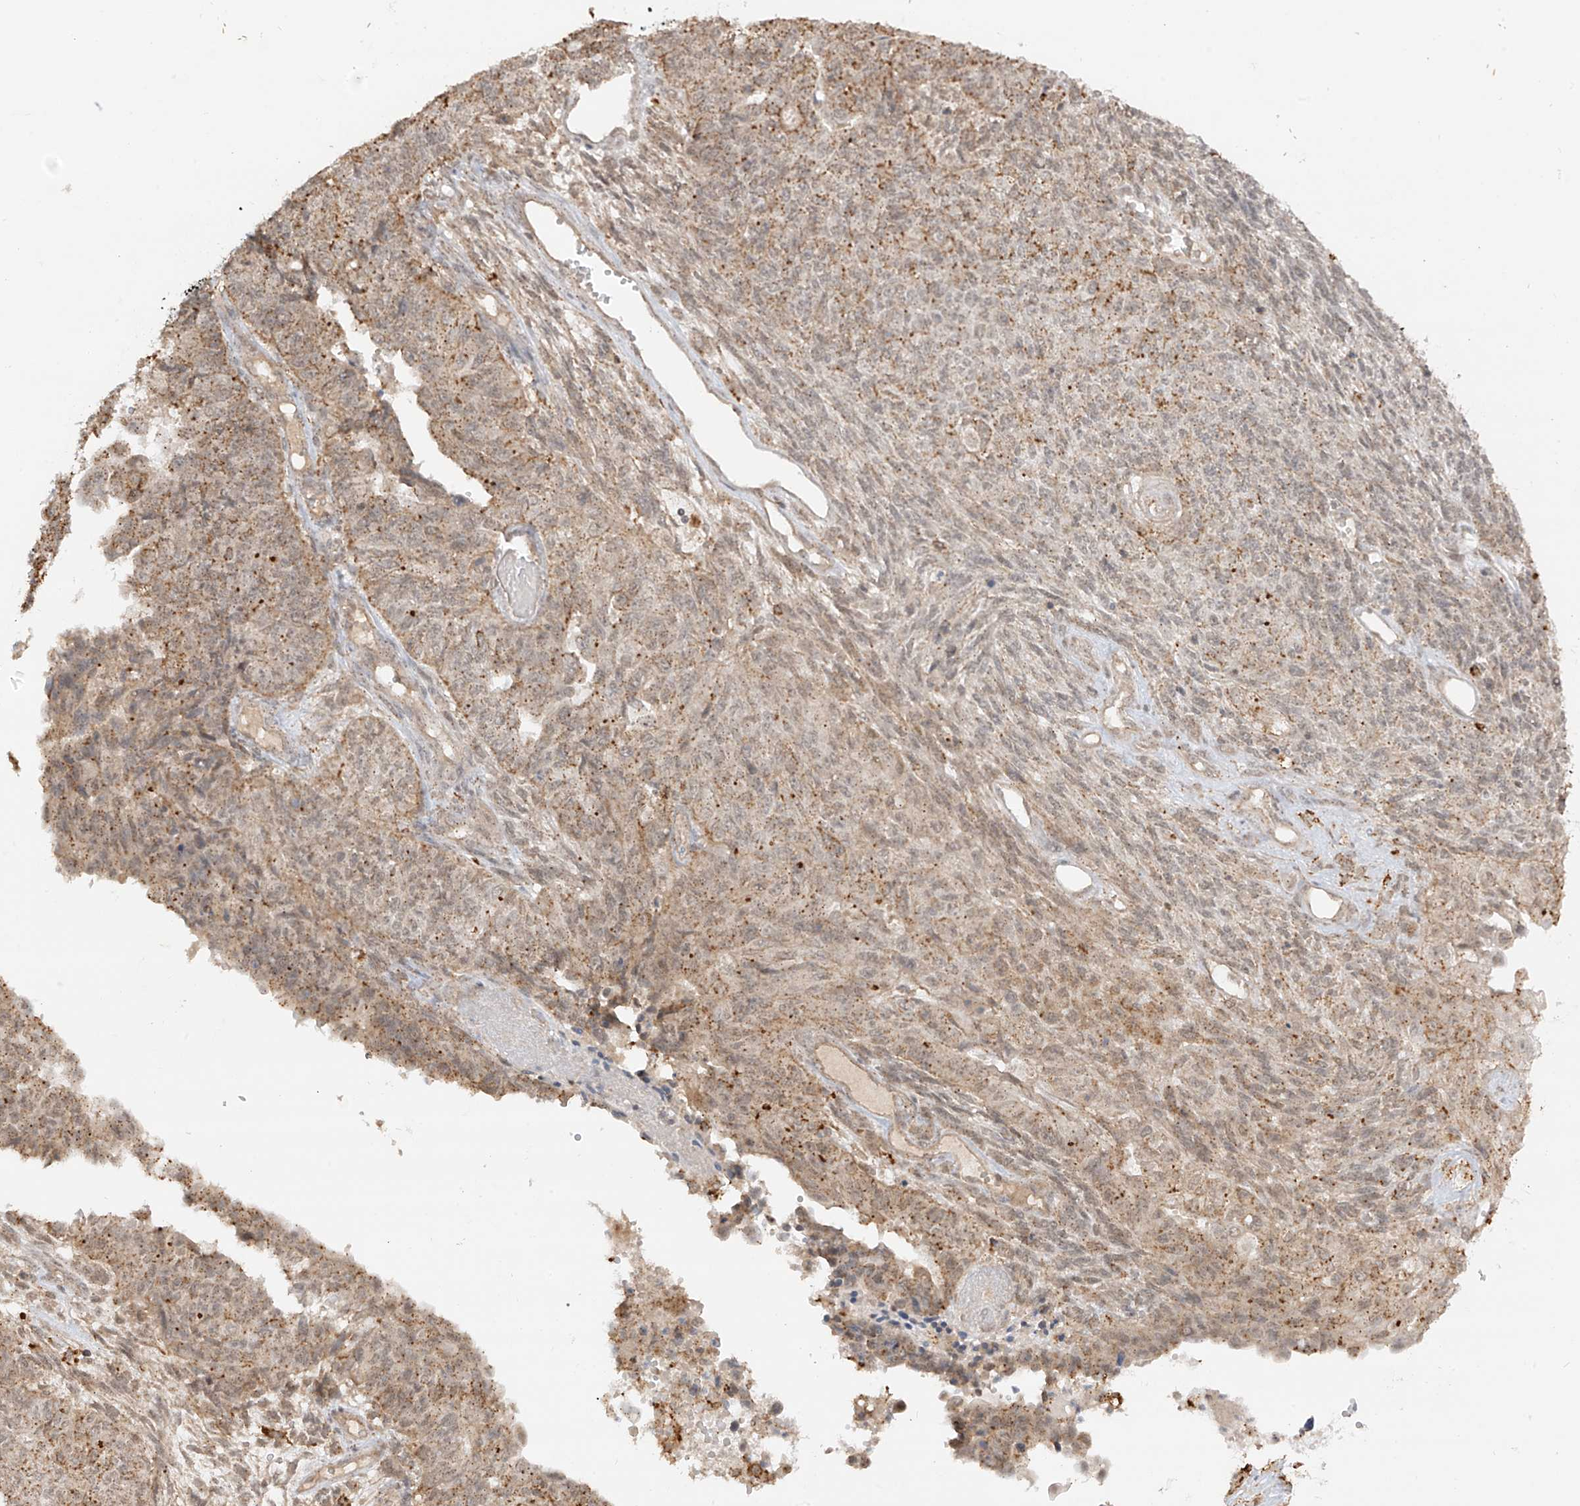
{"staining": {"intensity": "moderate", "quantity": "25%-75%", "location": "cytoplasmic/membranous"}, "tissue": "endometrial cancer", "cell_type": "Tumor cells", "image_type": "cancer", "snomed": [{"axis": "morphology", "description": "Adenocarcinoma, NOS"}, {"axis": "topography", "description": "Endometrium"}], "caption": "IHC of human endometrial cancer (adenocarcinoma) demonstrates medium levels of moderate cytoplasmic/membranous positivity in approximately 25%-75% of tumor cells.", "gene": "N4BP3", "patient": {"sex": "female", "age": 32}}